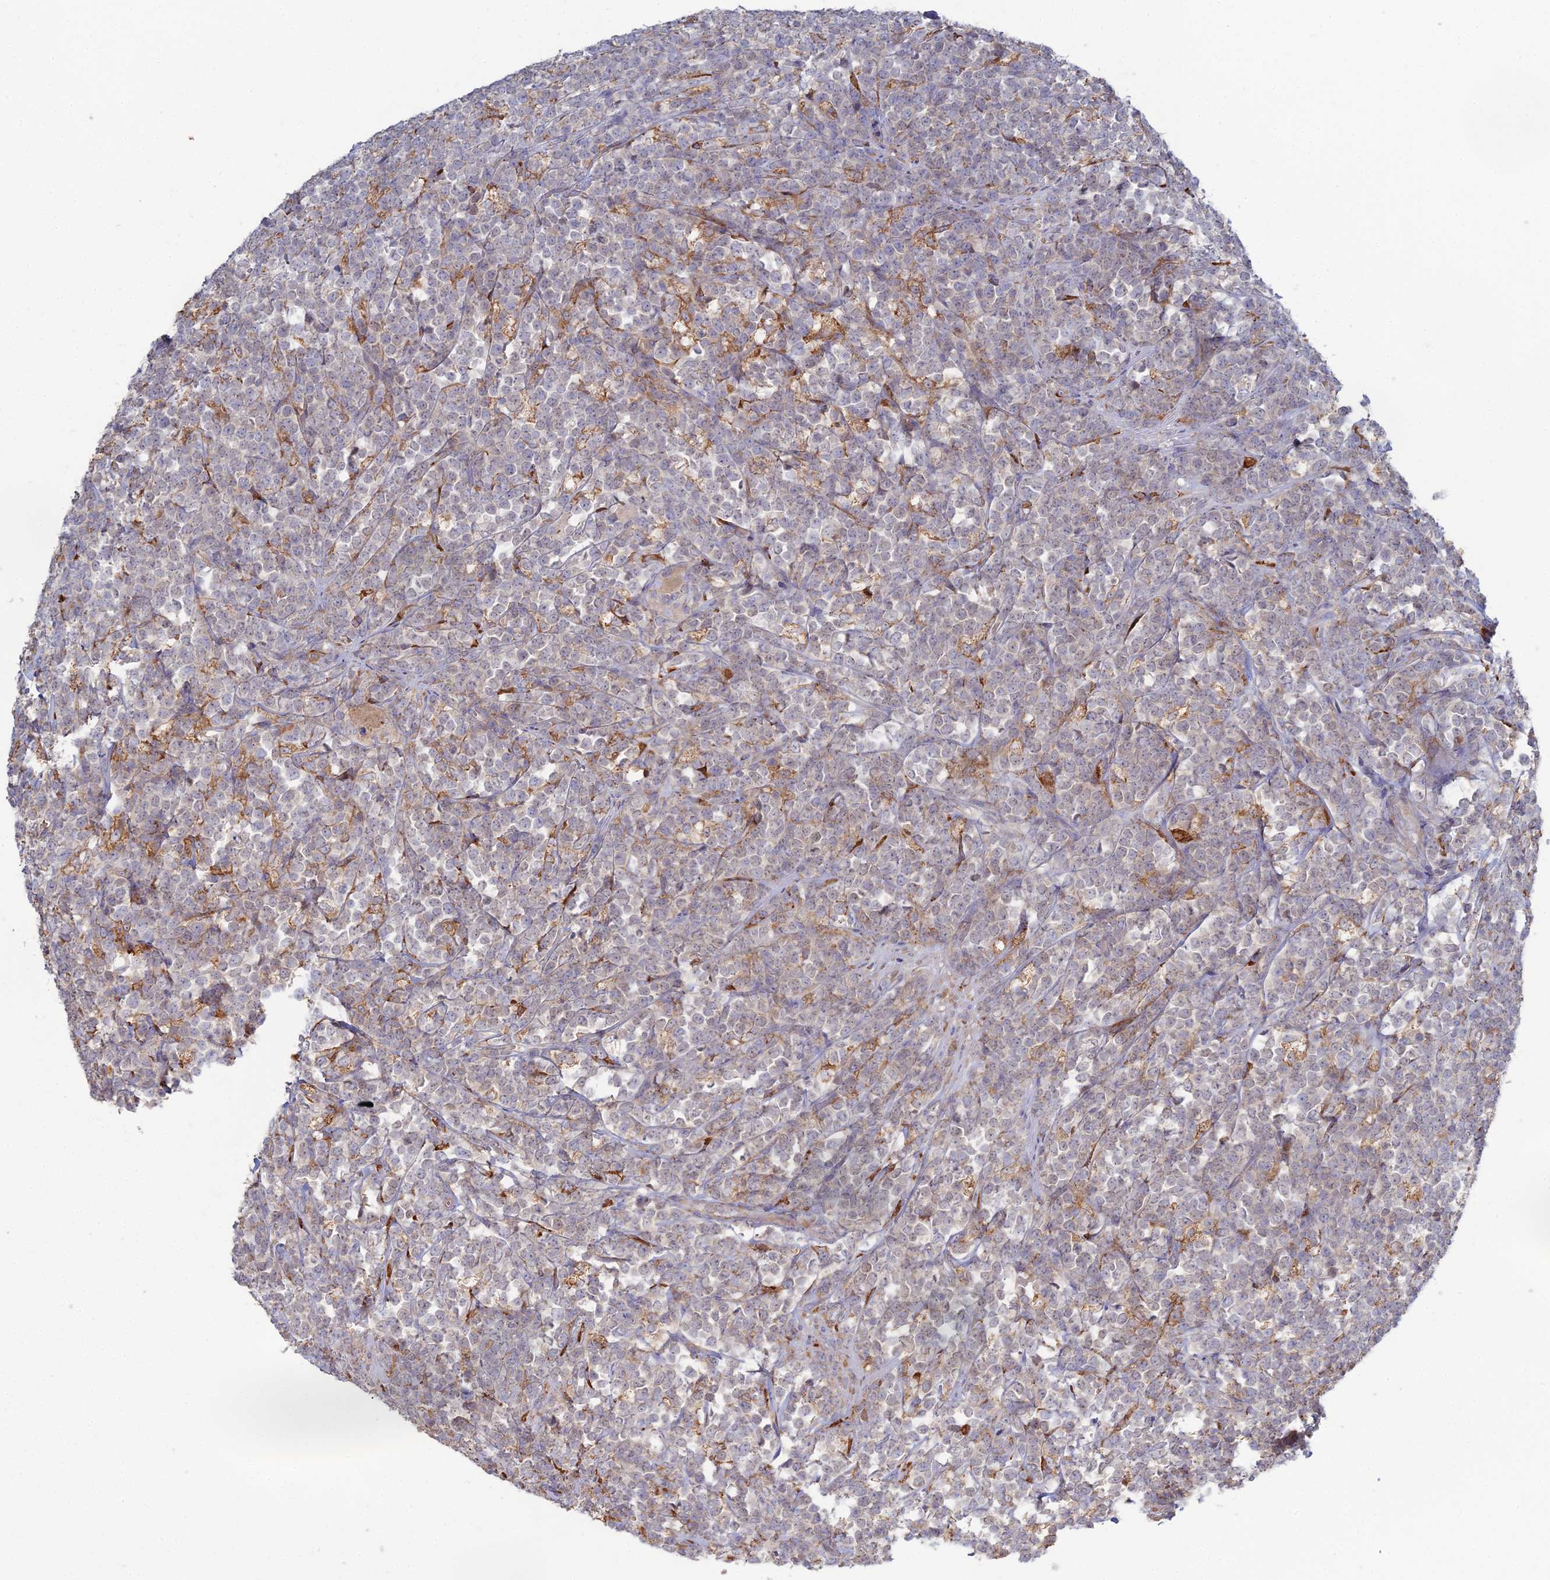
{"staining": {"intensity": "negative", "quantity": "none", "location": "none"}, "tissue": "lymphoma", "cell_type": "Tumor cells", "image_type": "cancer", "snomed": [{"axis": "morphology", "description": "Malignant lymphoma, non-Hodgkin's type, High grade"}, {"axis": "topography", "description": "Small intestine"}], "caption": "High power microscopy photomicrograph of an immunohistochemistry micrograph of lymphoma, revealing no significant positivity in tumor cells. Nuclei are stained in blue.", "gene": "TRAPPC6A", "patient": {"sex": "male", "age": 8}}